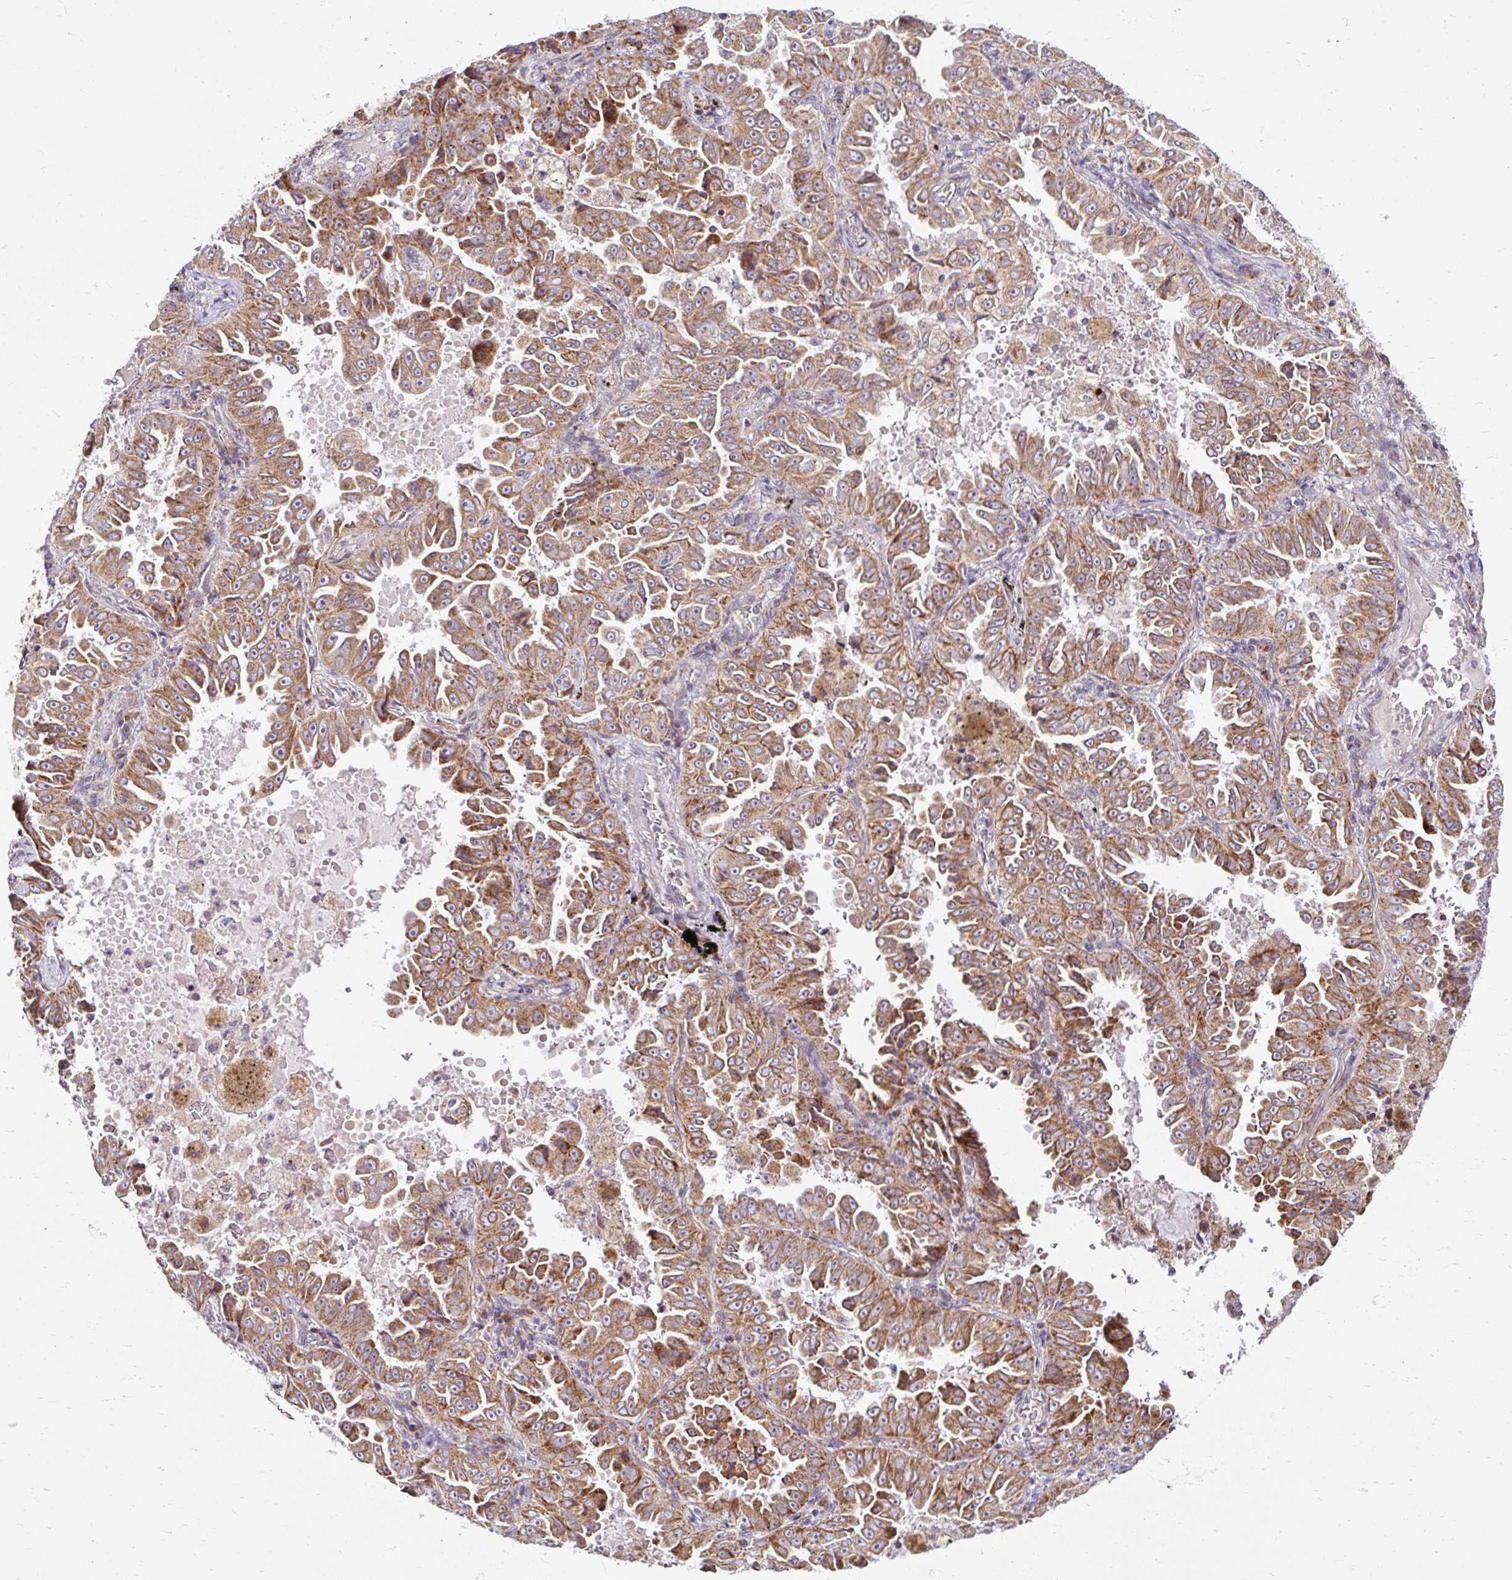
{"staining": {"intensity": "moderate", "quantity": "25%-75%", "location": "cytoplasmic/membranous"}, "tissue": "lung cancer", "cell_type": "Tumor cells", "image_type": "cancer", "snomed": [{"axis": "morphology", "description": "Adenocarcinoma, NOS"}, {"axis": "topography", "description": "Lung"}], "caption": "IHC photomicrograph of neoplastic tissue: lung cancer stained using immunohistochemistry (IHC) reveals medium levels of moderate protein expression localized specifically in the cytoplasmic/membranous of tumor cells, appearing as a cytoplasmic/membranous brown color.", "gene": "SKP2", "patient": {"sex": "female", "age": 52}}